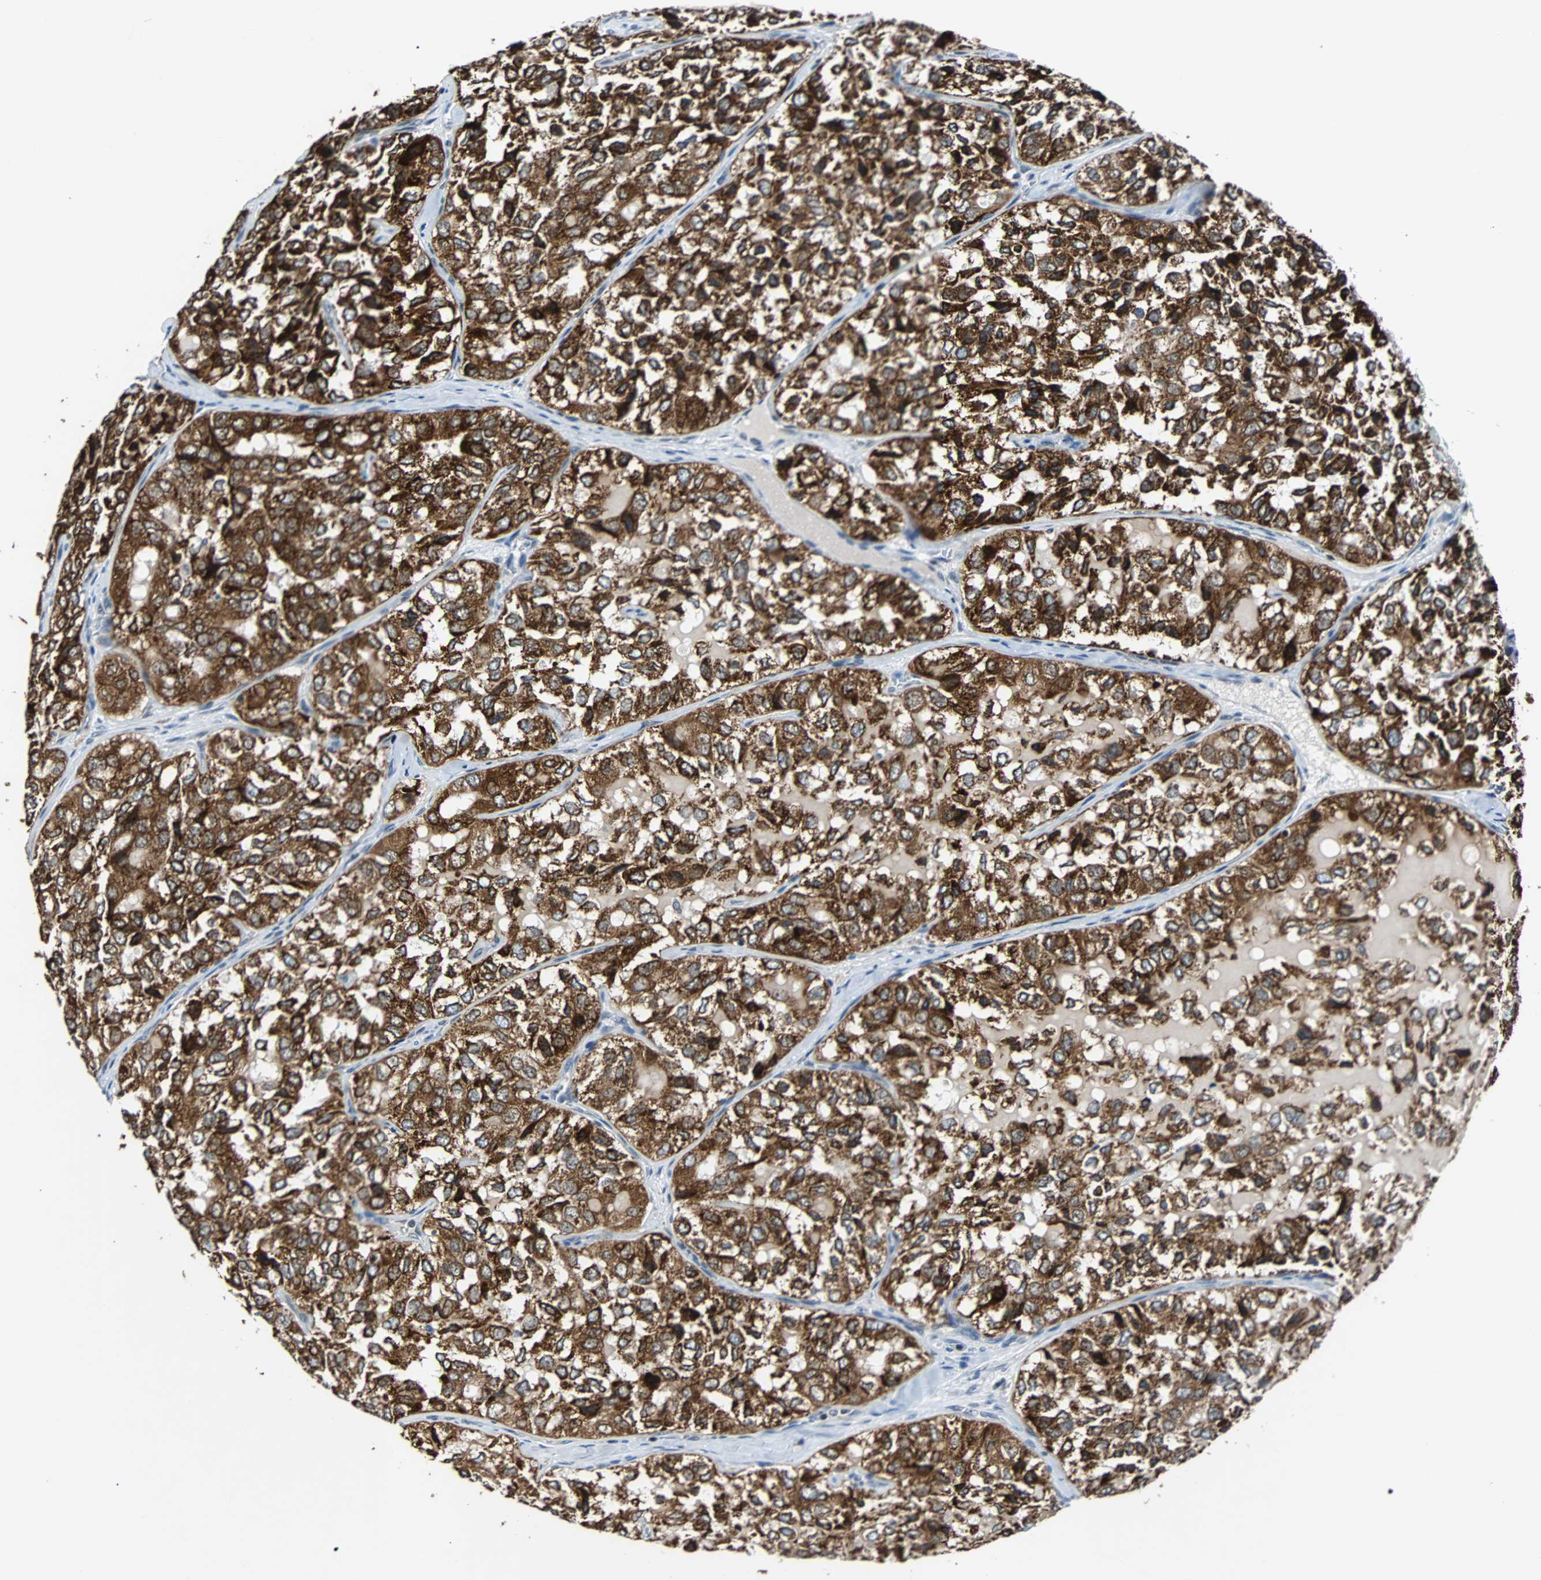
{"staining": {"intensity": "strong", "quantity": ">75%", "location": "cytoplasmic/membranous"}, "tissue": "thyroid cancer", "cell_type": "Tumor cells", "image_type": "cancer", "snomed": [{"axis": "morphology", "description": "Follicular adenoma carcinoma, NOS"}, {"axis": "topography", "description": "Thyroid gland"}], "caption": "A high-resolution micrograph shows immunohistochemistry (IHC) staining of thyroid cancer (follicular adenoma carcinoma), which displays strong cytoplasmic/membranous positivity in about >75% of tumor cells. Using DAB (3,3'-diaminobenzidine) (brown) and hematoxylin (blue) stains, captured at high magnification using brightfield microscopy.", "gene": "USP28", "patient": {"sex": "male", "age": 75}}